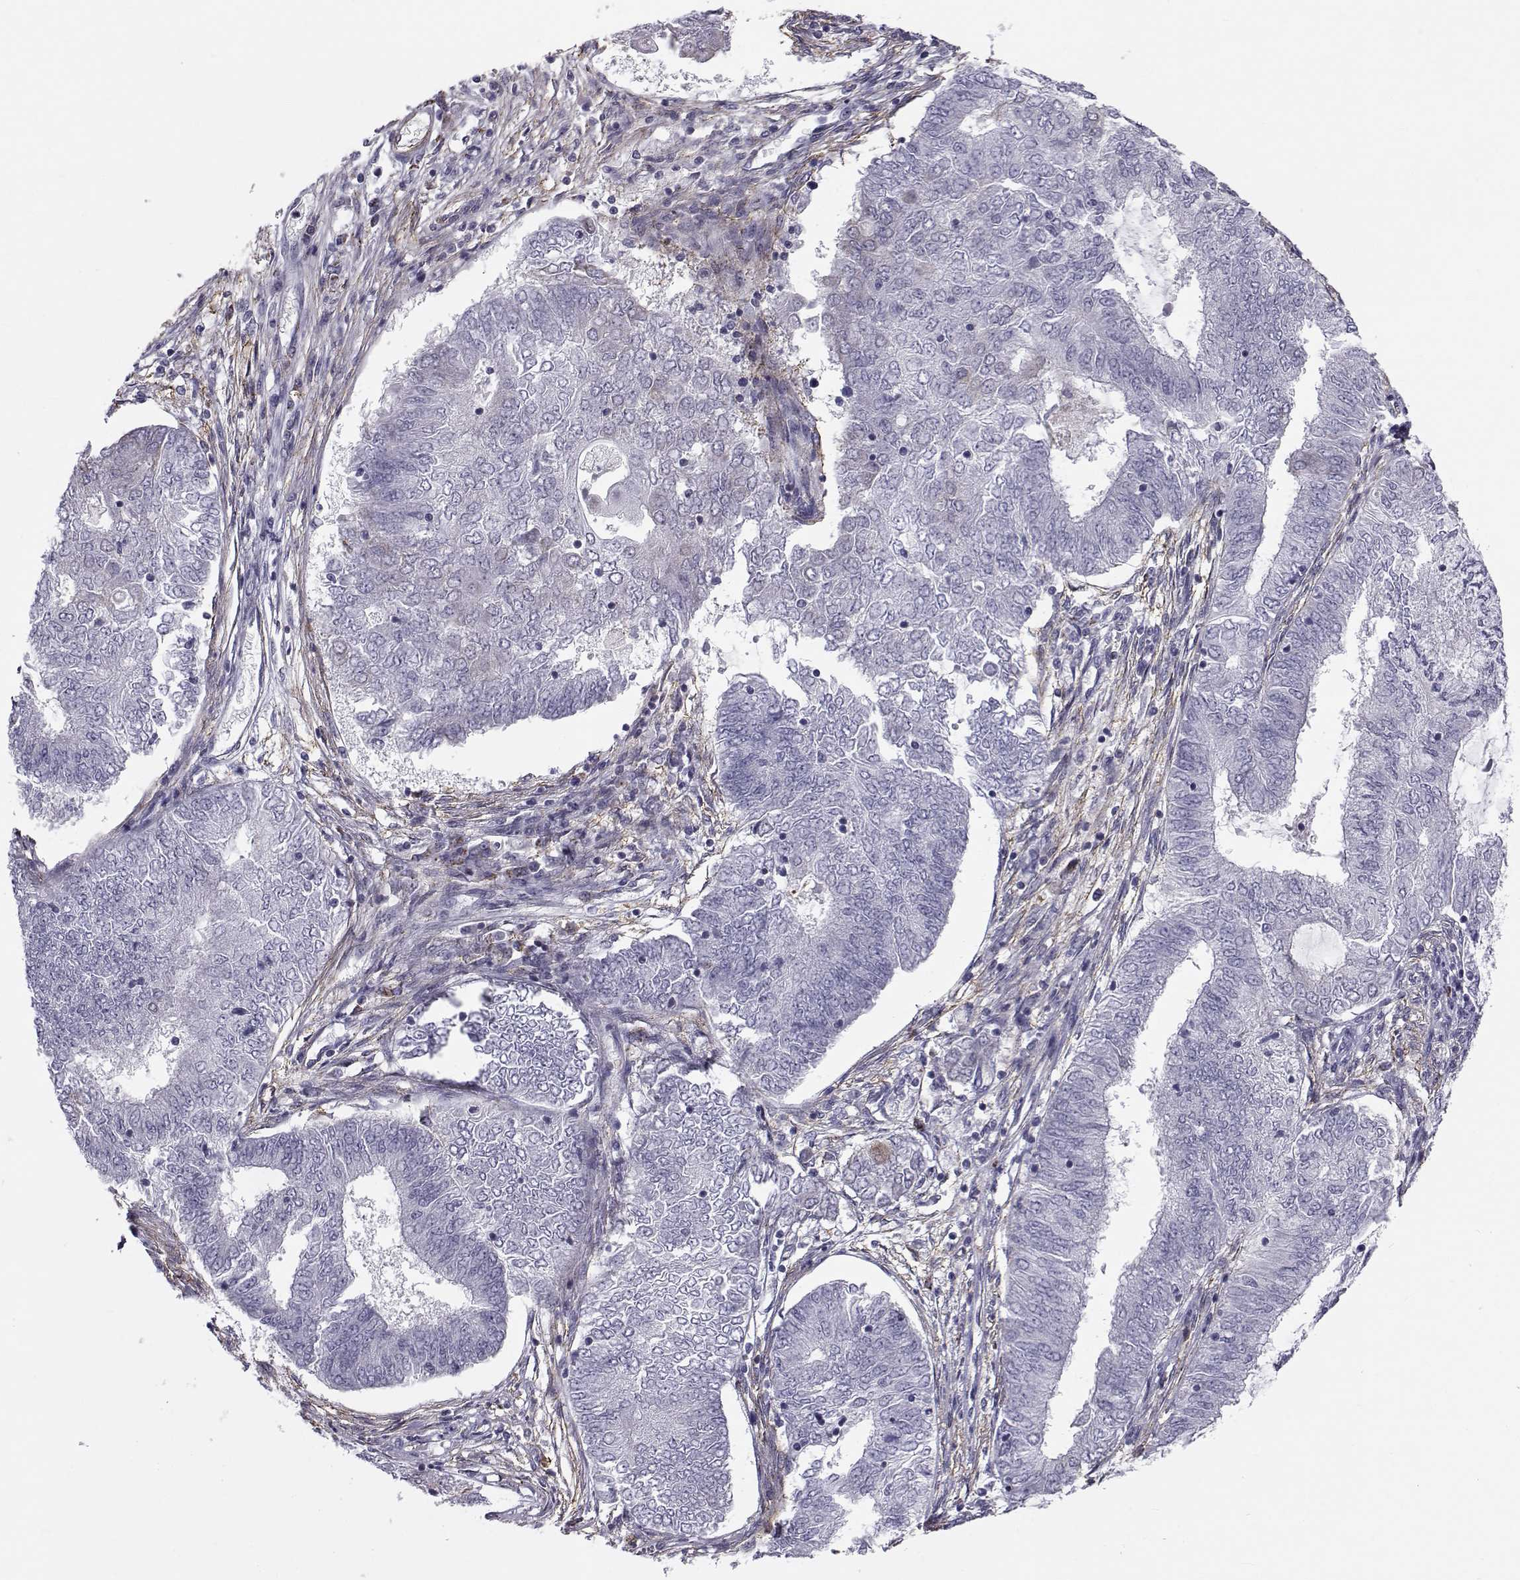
{"staining": {"intensity": "negative", "quantity": "none", "location": "none"}, "tissue": "endometrial cancer", "cell_type": "Tumor cells", "image_type": "cancer", "snomed": [{"axis": "morphology", "description": "Adenocarcinoma, NOS"}, {"axis": "topography", "description": "Endometrium"}], "caption": "A histopathology image of endometrial cancer stained for a protein reveals no brown staining in tumor cells.", "gene": "LRRC27", "patient": {"sex": "female", "age": 62}}